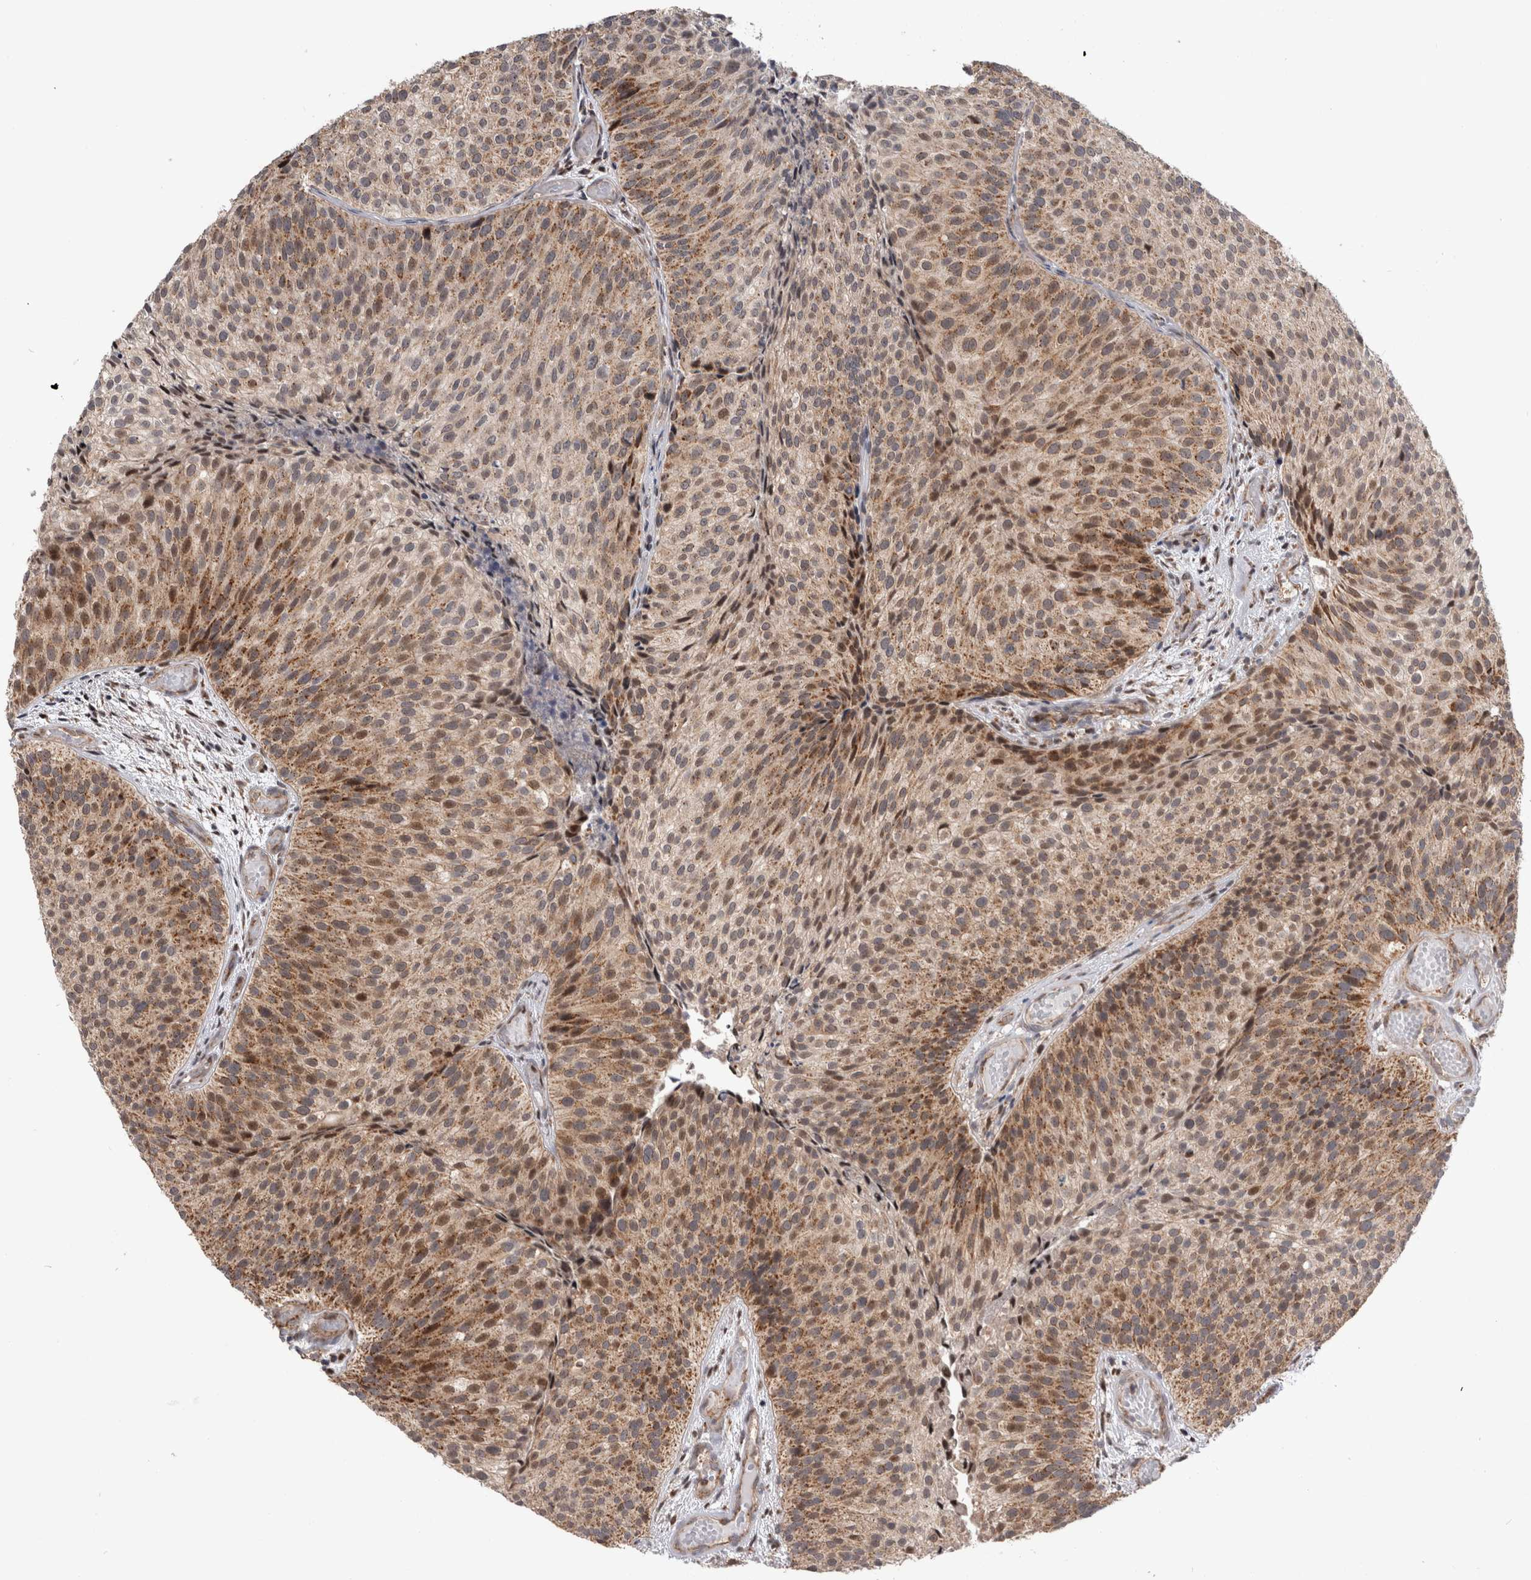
{"staining": {"intensity": "moderate", "quantity": ">75%", "location": "cytoplasmic/membranous"}, "tissue": "urothelial cancer", "cell_type": "Tumor cells", "image_type": "cancer", "snomed": [{"axis": "morphology", "description": "Urothelial carcinoma, Low grade"}, {"axis": "topography", "description": "Urinary bladder"}], "caption": "Protein expression analysis of human urothelial cancer reveals moderate cytoplasmic/membranous staining in about >75% of tumor cells.", "gene": "MRPL37", "patient": {"sex": "male", "age": 86}}